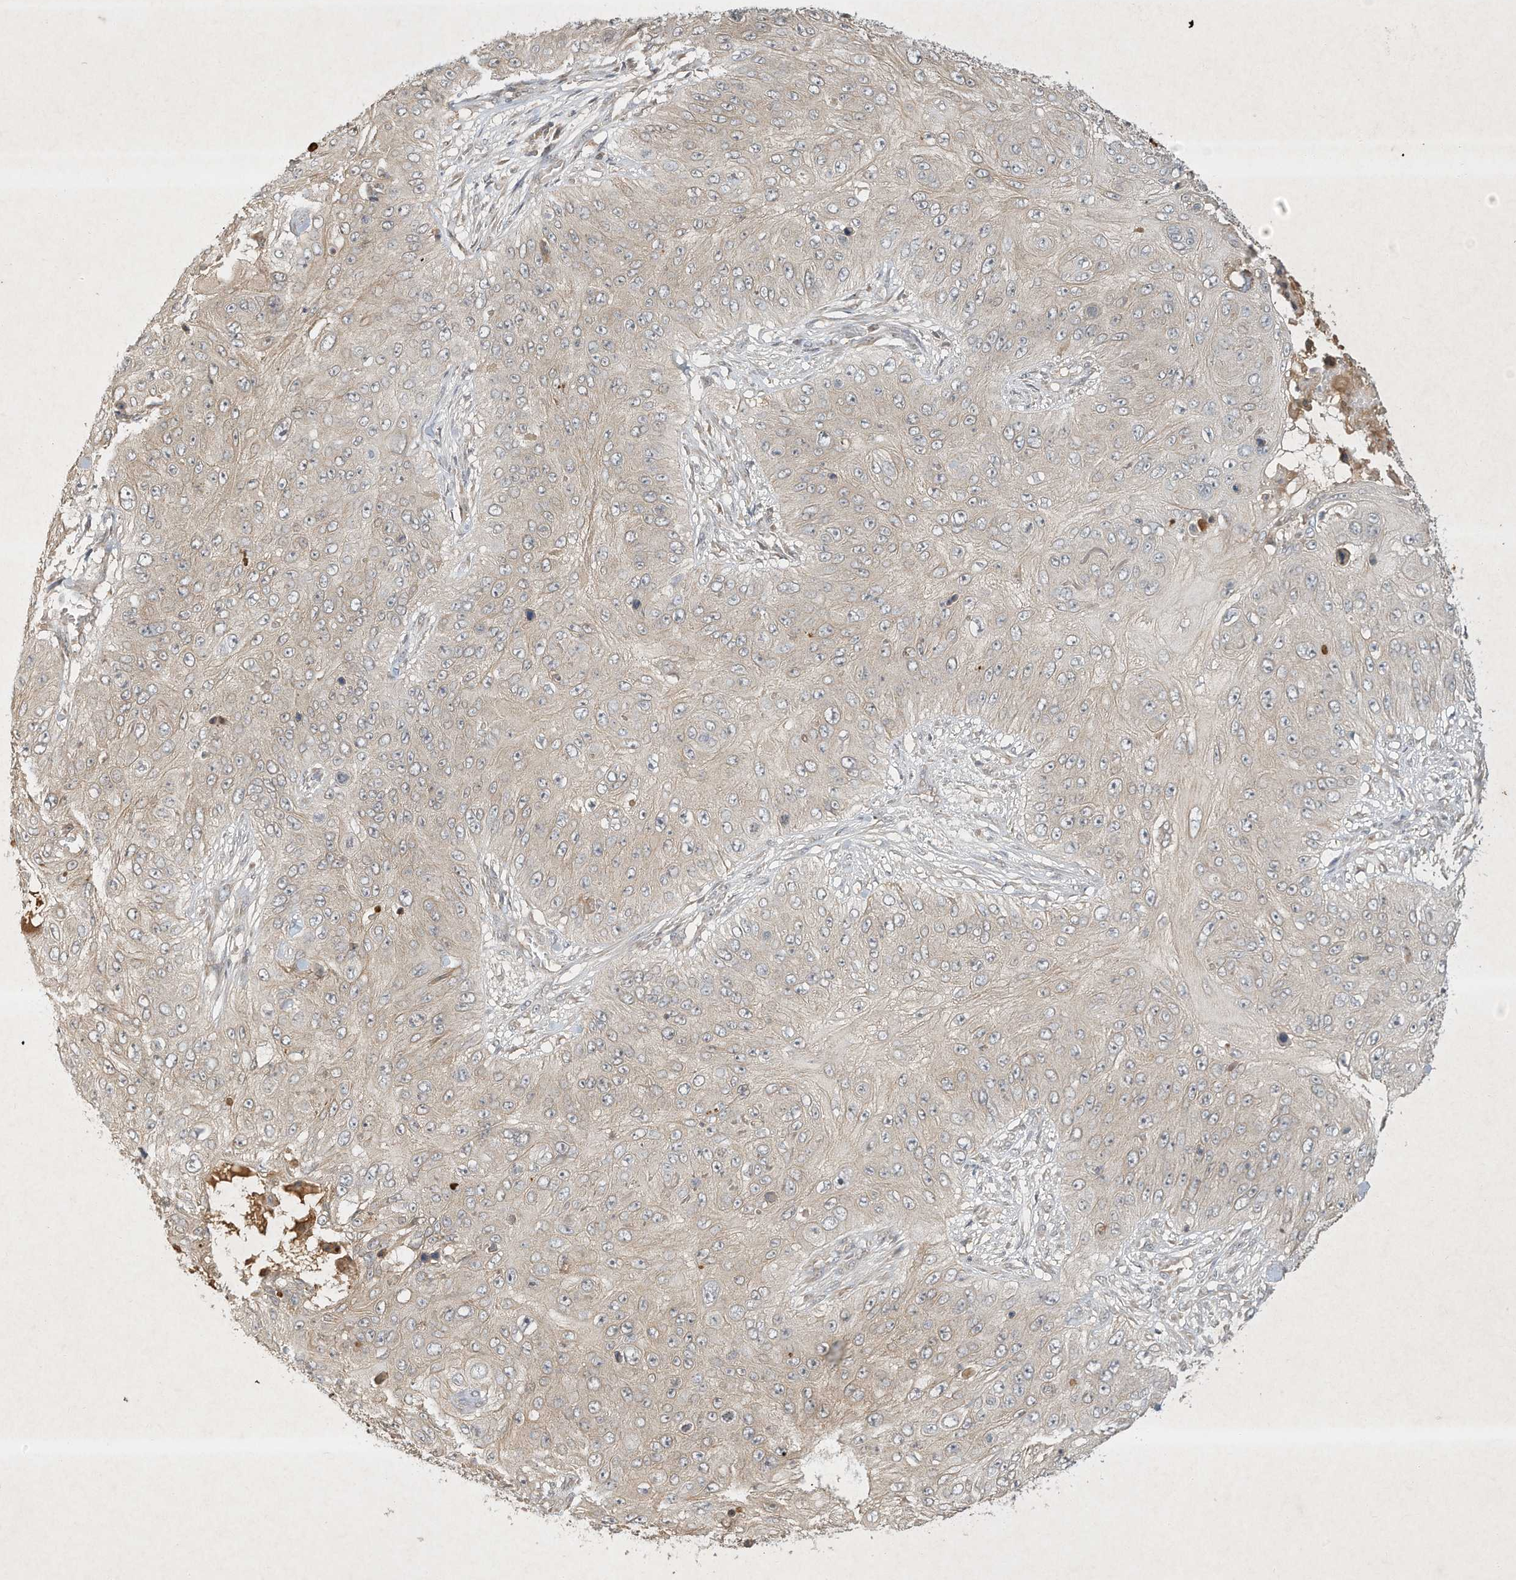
{"staining": {"intensity": "weak", "quantity": "<25%", "location": "cytoplasmic/membranous"}, "tissue": "skin cancer", "cell_type": "Tumor cells", "image_type": "cancer", "snomed": [{"axis": "morphology", "description": "Squamous cell carcinoma, NOS"}, {"axis": "topography", "description": "Skin"}], "caption": "There is no significant expression in tumor cells of squamous cell carcinoma (skin).", "gene": "BTRC", "patient": {"sex": "female", "age": 80}}